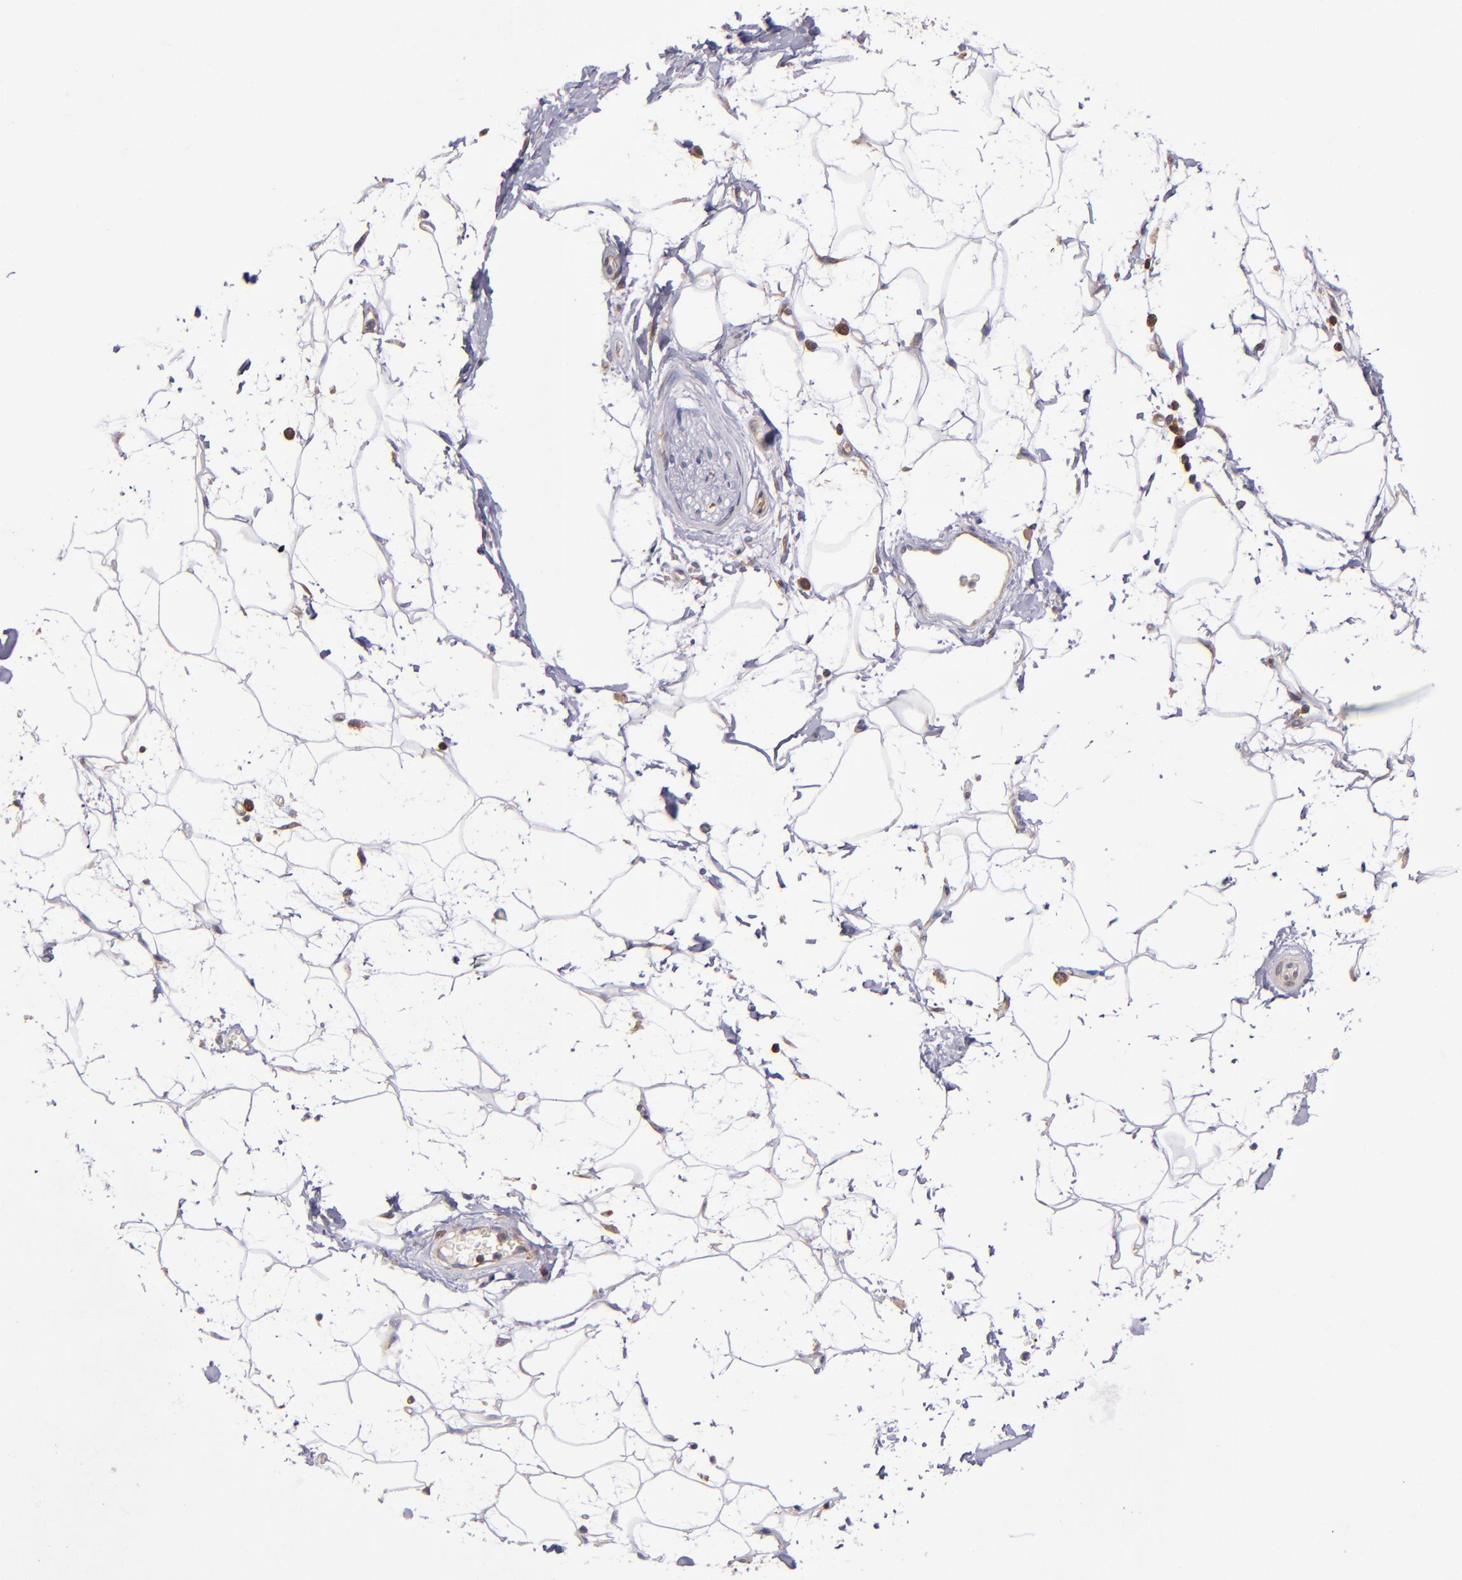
{"staining": {"intensity": "negative", "quantity": "none", "location": "none"}, "tissue": "adipose tissue", "cell_type": "Adipocytes", "image_type": "normal", "snomed": [{"axis": "morphology", "description": "Normal tissue, NOS"}, {"axis": "topography", "description": "Soft tissue"}], "caption": "This photomicrograph is of unremarkable adipose tissue stained with immunohistochemistry to label a protein in brown with the nuclei are counter-stained blue. There is no expression in adipocytes.", "gene": "EIF4ENIF1", "patient": {"sex": "male", "age": 72}}